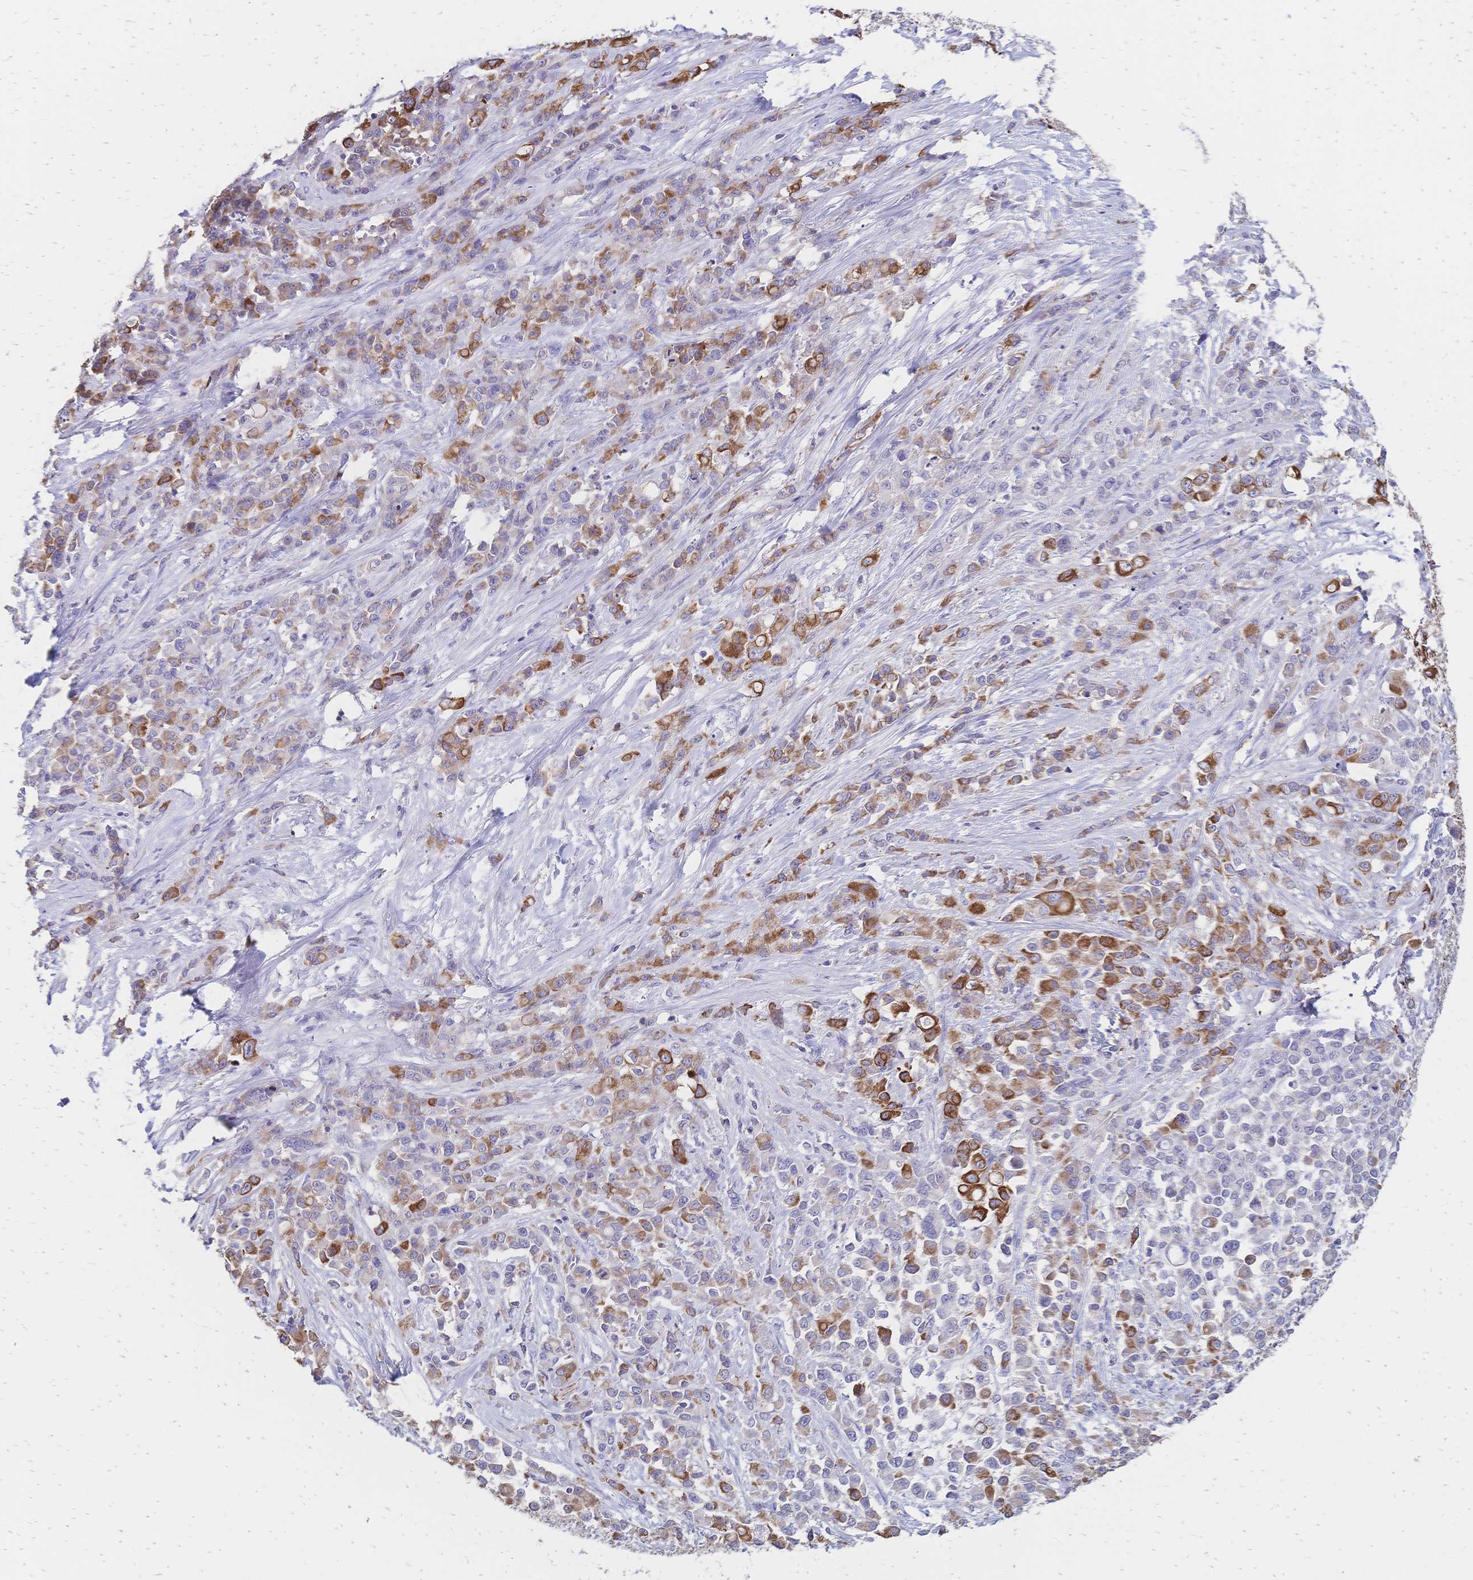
{"staining": {"intensity": "moderate", "quantity": "25%-75%", "location": "cytoplasmic/membranous"}, "tissue": "stomach cancer", "cell_type": "Tumor cells", "image_type": "cancer", "snomed": [{"axis": "morphology", "description": "Adenocarcinoma, NOS"}, {"axis": "topography", "description": "Stomach"}], "caption": "This histopathology image demonstrates immunohistochemistry staining of human stomach cancer, with medium moderate cytoplasmic/membranous expression in about 25%-75% of tumor cells.", "gene": "DTNB", "patient": {"sex": "female", "age": 76}}